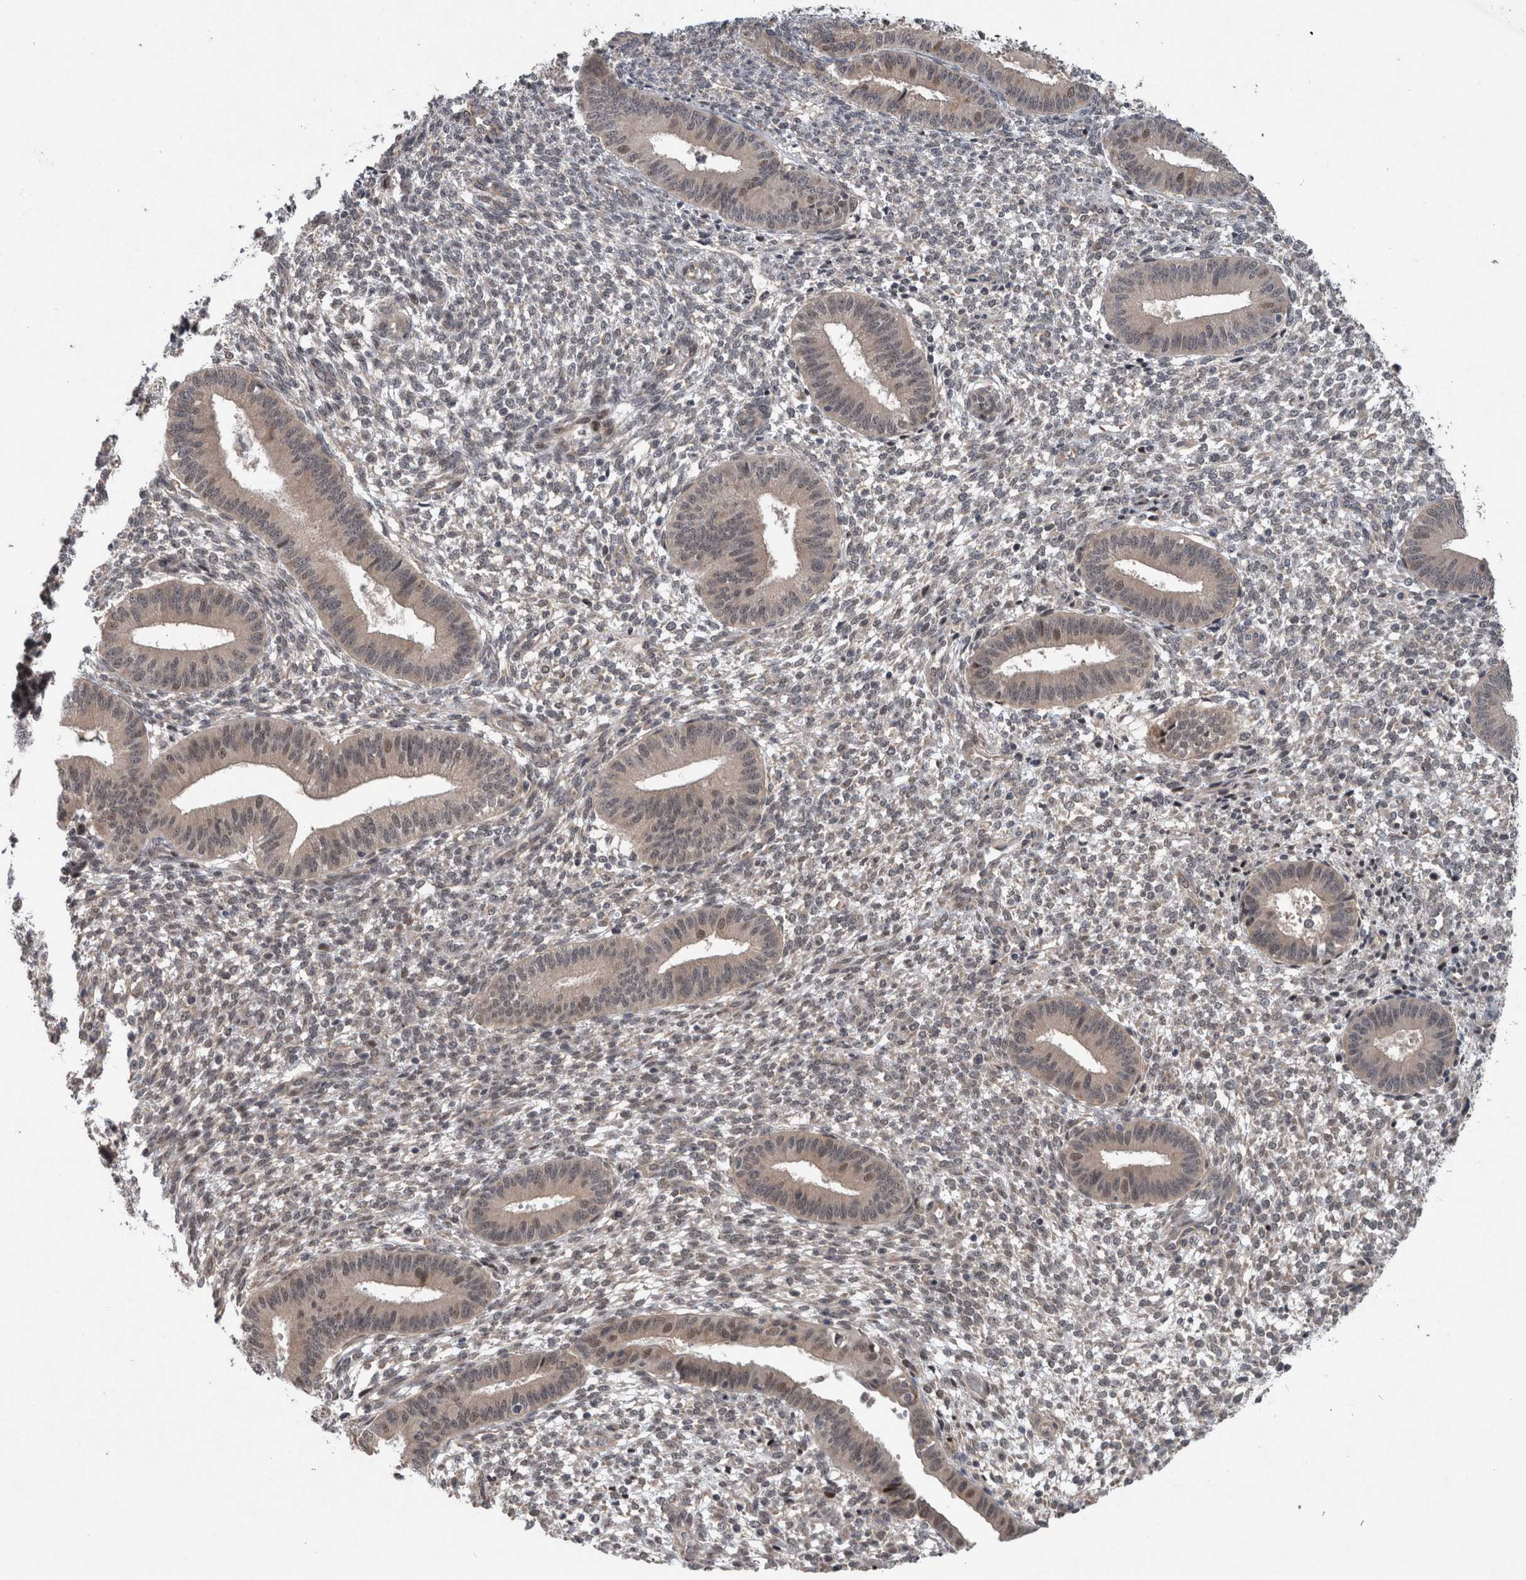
{"staining": {"intensity": "negative", "quantity": "none", "location": "none"}, "tissue": "endometrium", "cell_type": "Cells in endometrial stroma", "image_type": "normal", "snomed": [{"axis": "morphology", "description": "Normal tissue, NOS"}, {"axis": "topography", "description": "Endometrium"}], "caption": "IHC micrograph of normal endometrium: endometrium stained with DAB shows no significant protein positivity in cells in endometrial stroma. (Stains: DAB (3,3'-diaminobenzidine) immunohistochemistry with hematoxylin counter stain, Microscopy: brightfield microscopy at high magnification).", "gene": "GIMAP6", "patient": {"sex": "female", "age": 46}}